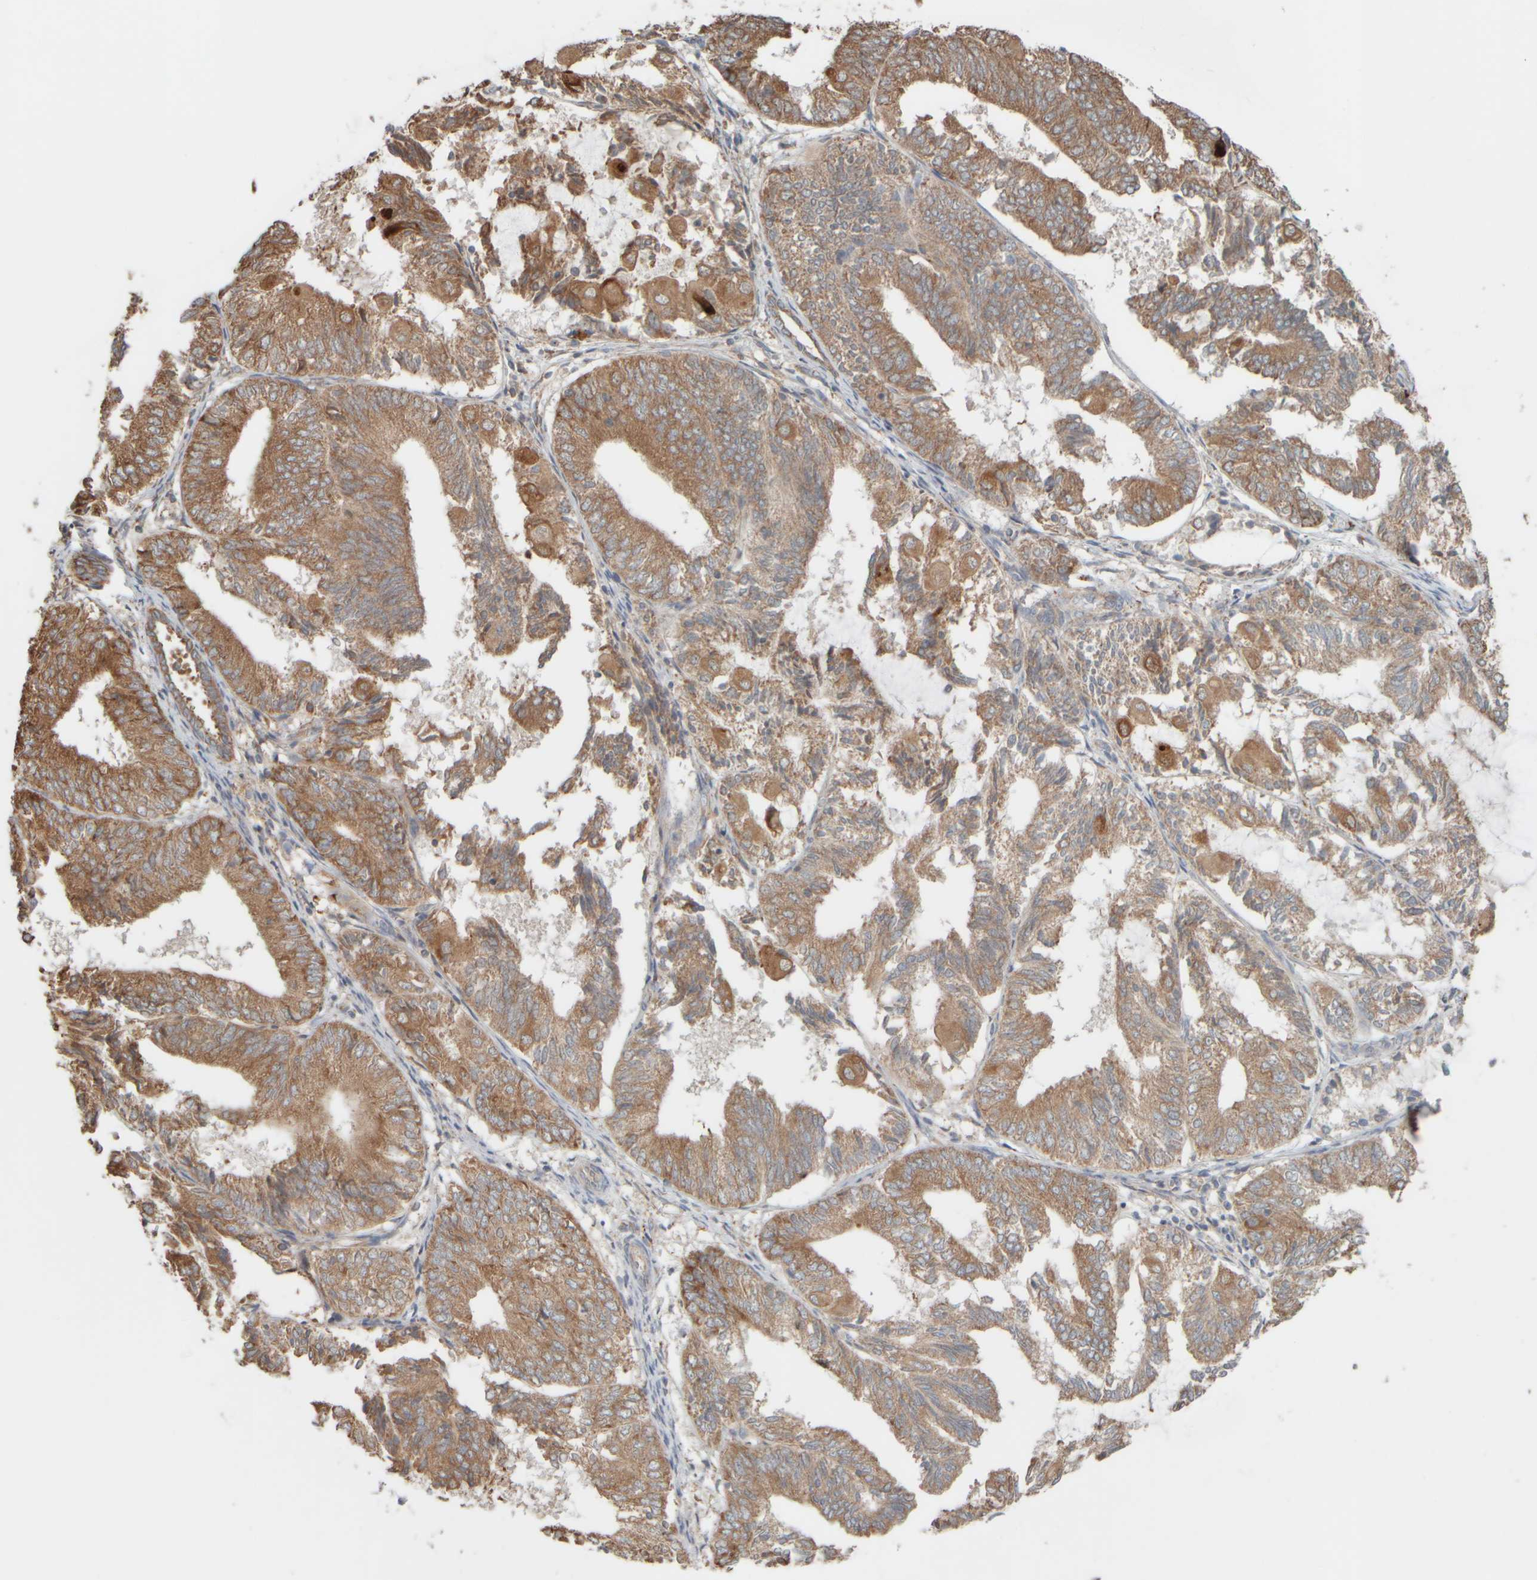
{"staining": {"intensity": "moderate", "quantity": ">75%", "location": "cytoplasmic/membranous"}, "tissue": "endometrial cancer", "cell_type": "Tumor cells", "image_type": "cancer", "snomed": [{"axis": "morphology", "description": "Adenocarcinoma, NOS"}, {"axis": "topography", "description": "Endometrium"}], "caption": "Tumor cells show medium levels of moderate cytoplasmic/membranous expression in approximately >75% of cells in endometrial cancer (adenocarcinoma).", "gene": "EIF2B3", "patient": {"sex": "female", "age": 81}}